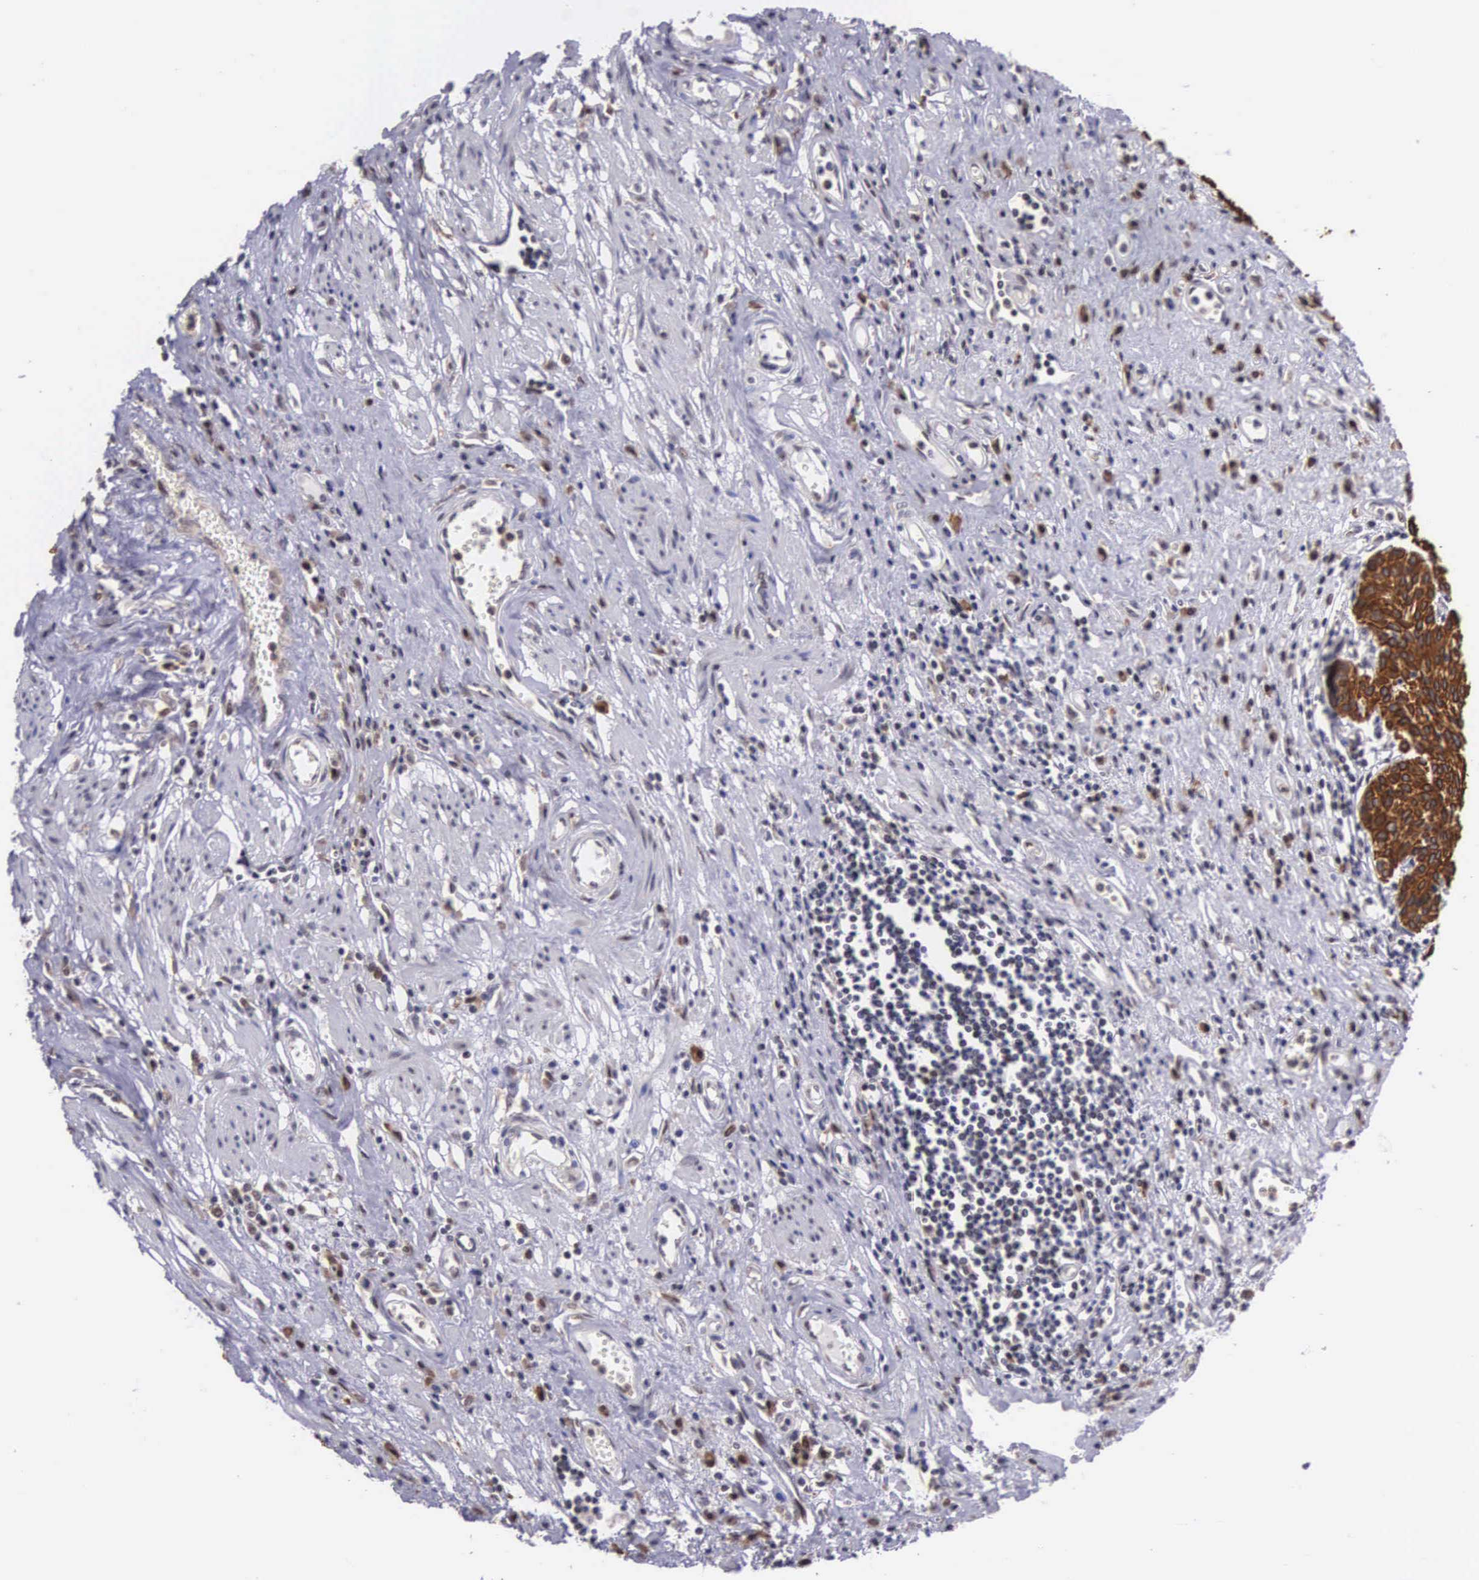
{"staining": {"intensity": "moderate", "quantity": "25%-75%", "location": "cytoplasmic/membranous"}, "tissue": "urinary bladder", "cell_type": "Urothelial cells", "image_type": "normal", "snomed": [{"axis": "morphology", "description": "Normal tissue, NOS"}, {"axis": "topography", "description": "Urinary bladder"}], "caption": "Immunohistochemical staining of benign urinary bladder demonstrates 25%-75% levels of moderate cytoplasmic/membranous protein staining in about 25%-75% of urothelial cells. (Brightfield microscopy of DAB IHC at high magnification).", "gene": "SLC25A21", "patient": {"sex": "female", "age": 39}}